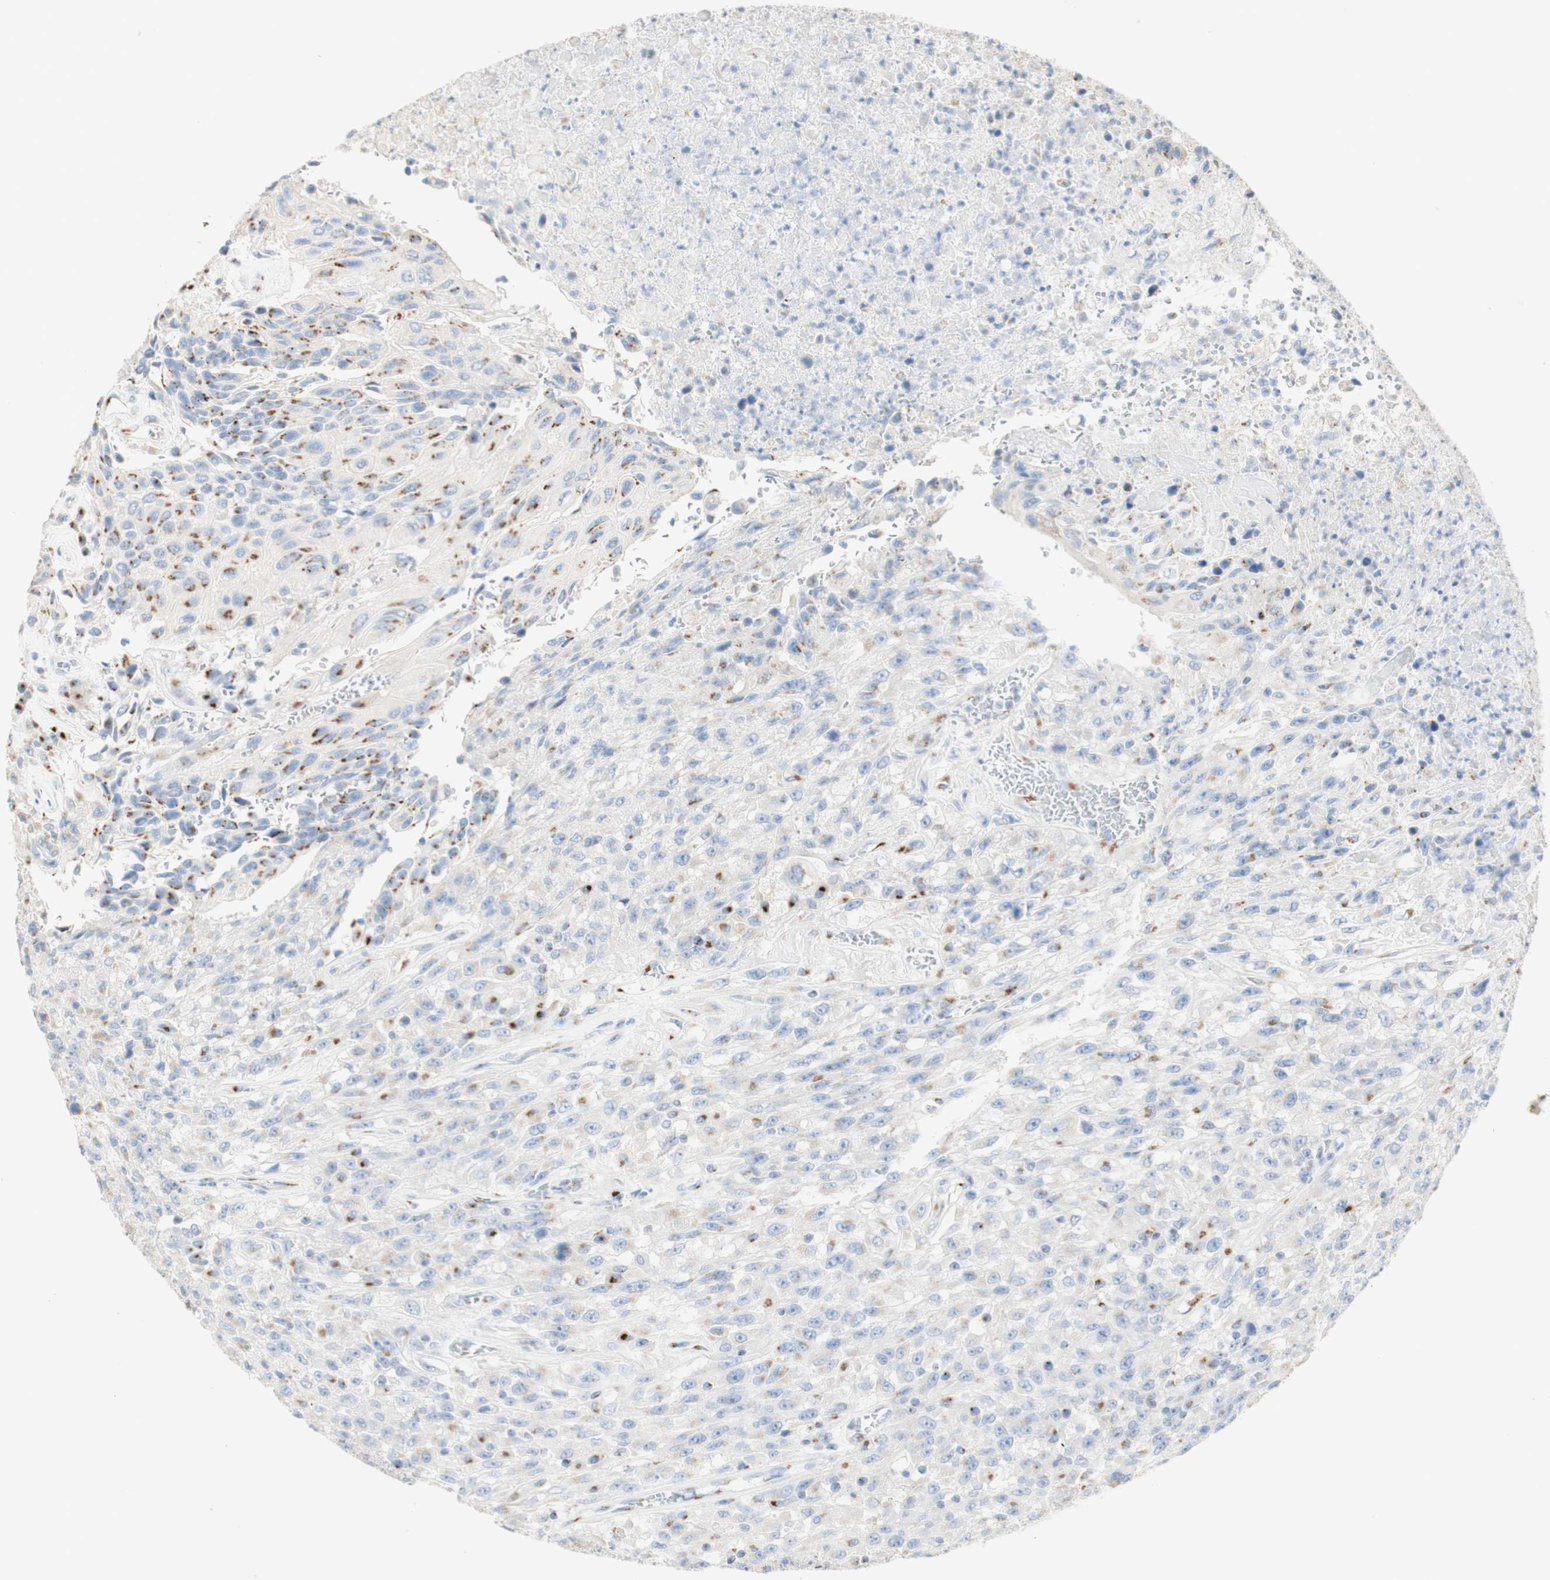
{"staining": {"intensity": "moderate", "quantity": "25%-75%", "location": "cytoplasmic/membranous"}, "tissue": "urothelial cancer", "cell_type": "Tumor cells", "image_type": "cancer", "snomed": [{"axis": "morphology", "description": "Urothelial carcinoma, High grade"}, {"axis": "topography", "description": "Urinary bladder"}], "caption": "Moderate cytoplasmic/membranous staining is identified in about 25%-75% of tumor cells in urothelial cancer.", "gene": "MANEA", "patient": {"sex": "male", "age": 66}}